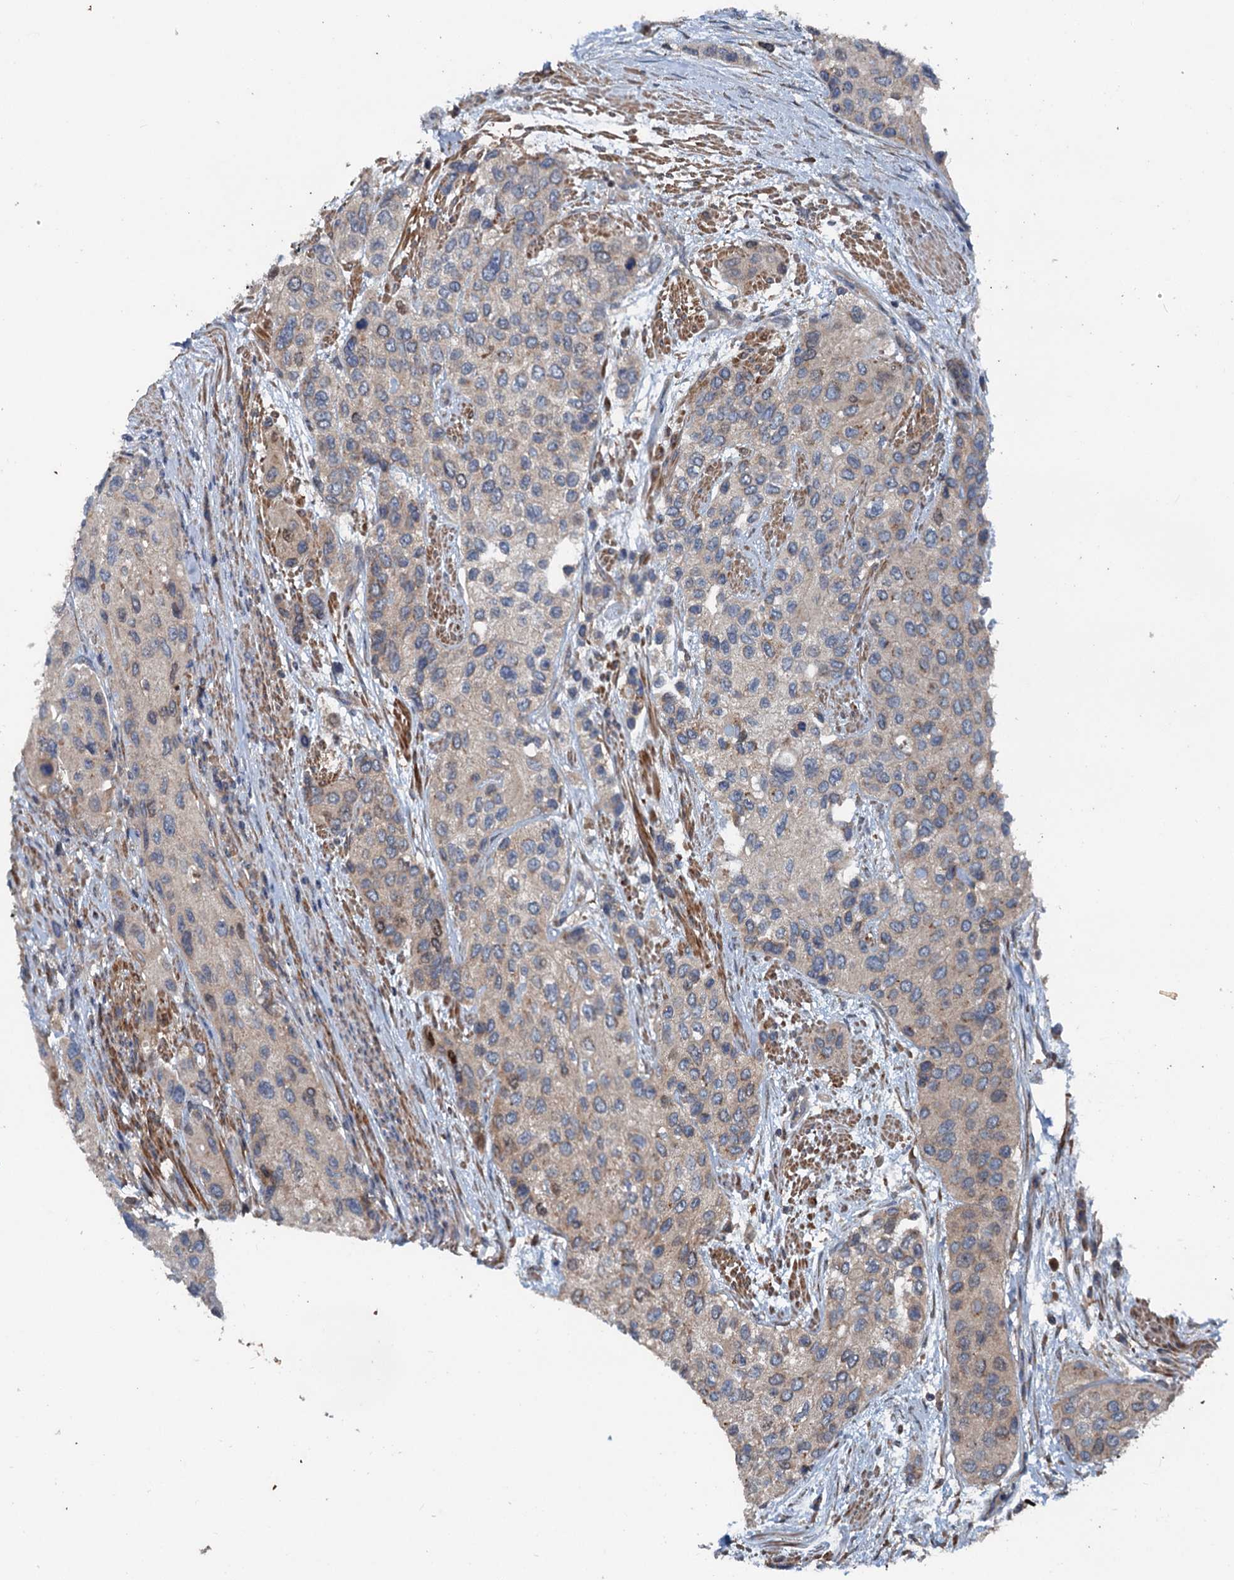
{"staining": {"intensity": "weak", "quantity": "25%-75%", "location": "cytoplasmic/membranous"}, "tissue": "urothelial cancer", "cell_type": "Tumor cells", "image_type": "cancer", "snomed": [{"axis": "morphology", "description": "Normal tissue, NOS"}, {"axis": "morphology", "description": "Urothelial carcinoma, High grade"}, {"axis": "topography", "description": "Vascular tissue"}, {"axis": "topography", "description": "Urinary bladder"}], "caption": "Human urothelial cancer stained for a protein (brown) reveals weak cytoplasmic/membranous positive expression in approximately 25%-75% of tumor cells.", "gene": "TEDC1", "patient": {"sex": "female", "age": 56}}